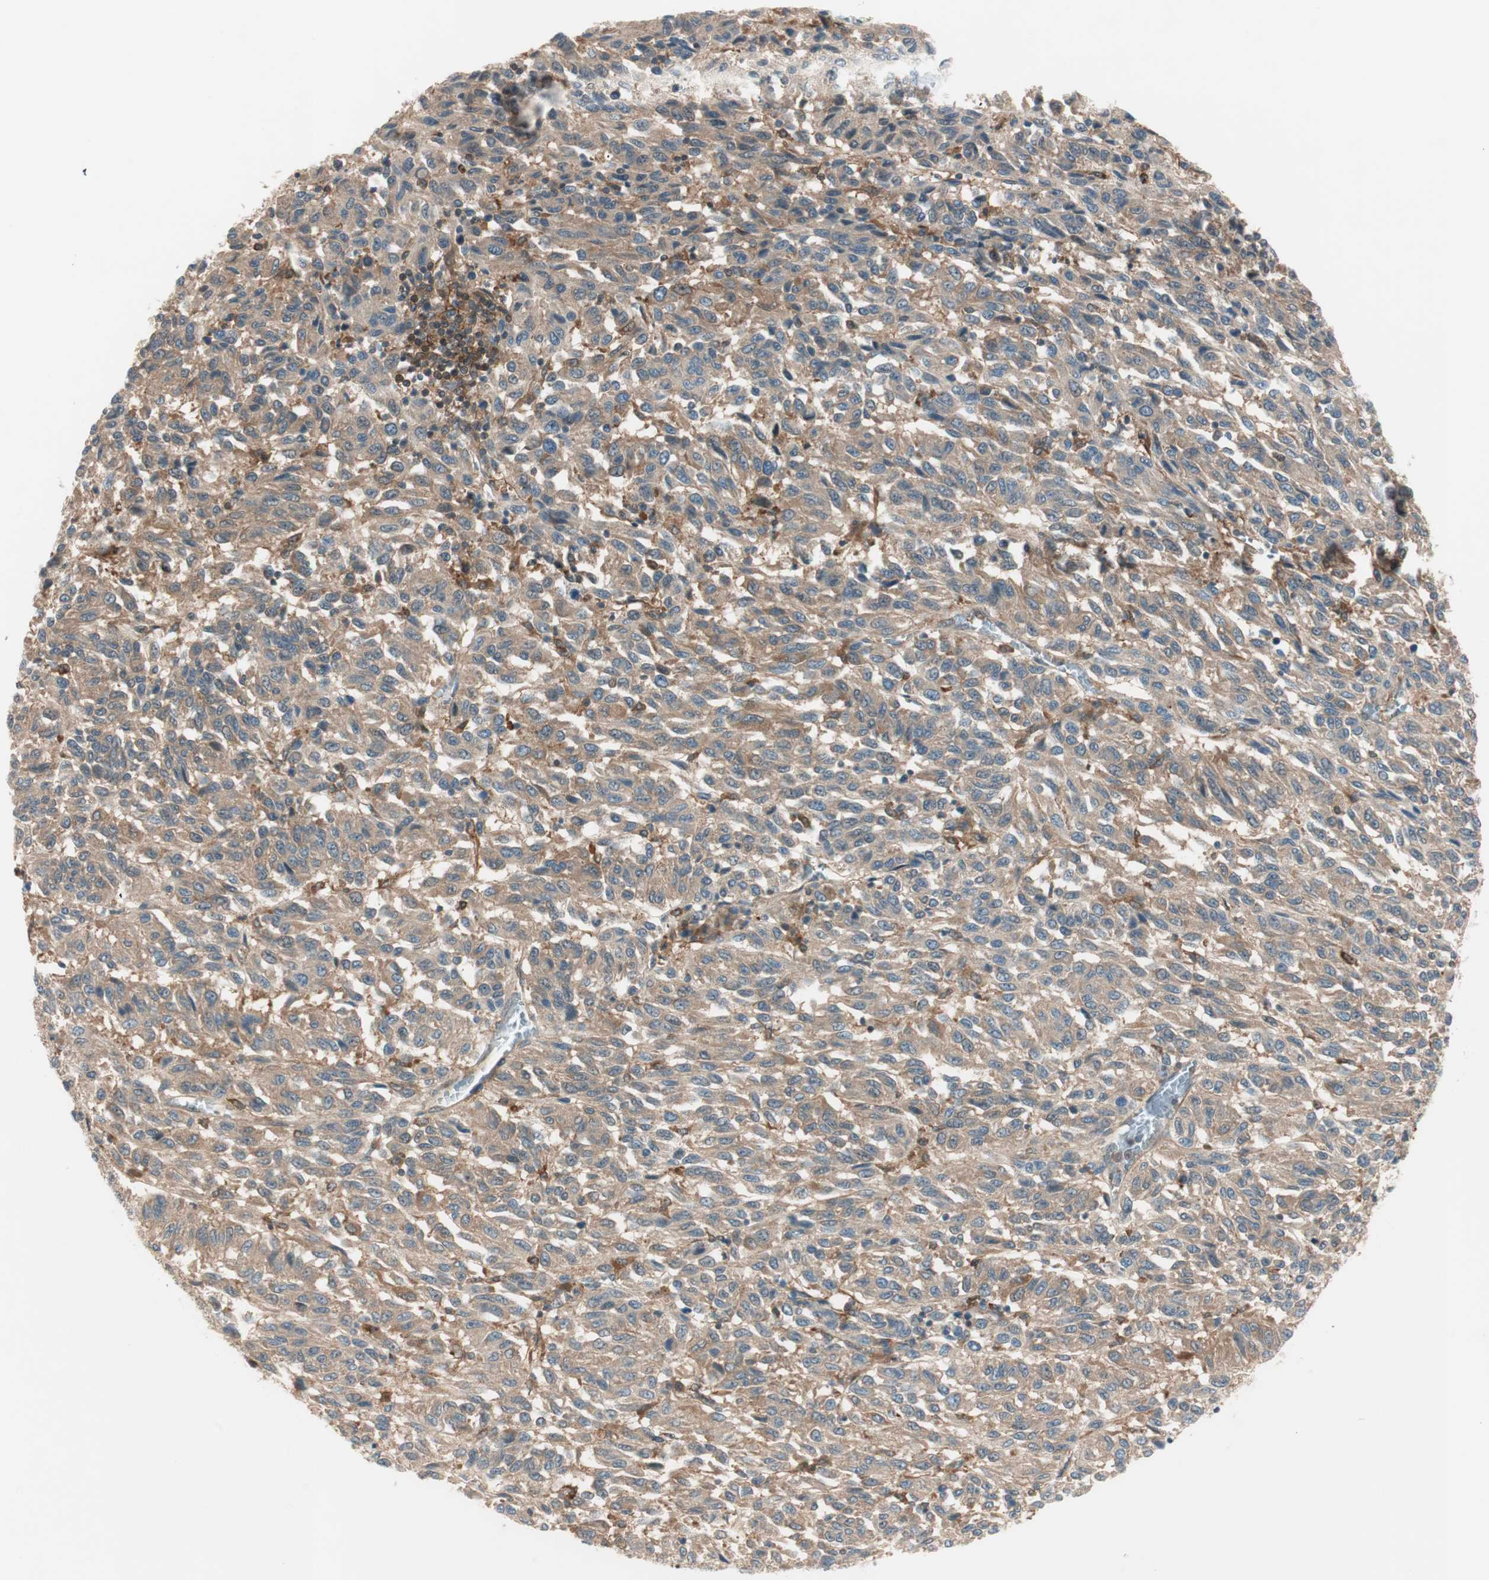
{"staining": {"intensity": "weak", "quantity": ">75%", "location": "cytoplasmic/membranous"}, "tissue": "melanoma", "cell_type": "Tumor cells", "image_type": "cancer", "snomed": [{"axis": "morphology", "description": "Malignant melanoma, Metastatic site"}, {"axis": "topography", "description": "Lung"}], "caption": "Protein expression by IHC displays weak cytoplasmic/membranous staining in approximately >75% of tumor cells in melanoma. The protein is shown in brown color, while the nuclei are stained blue.", "gene": "GALT", "patient": {"sex": "male", "age": 64}}